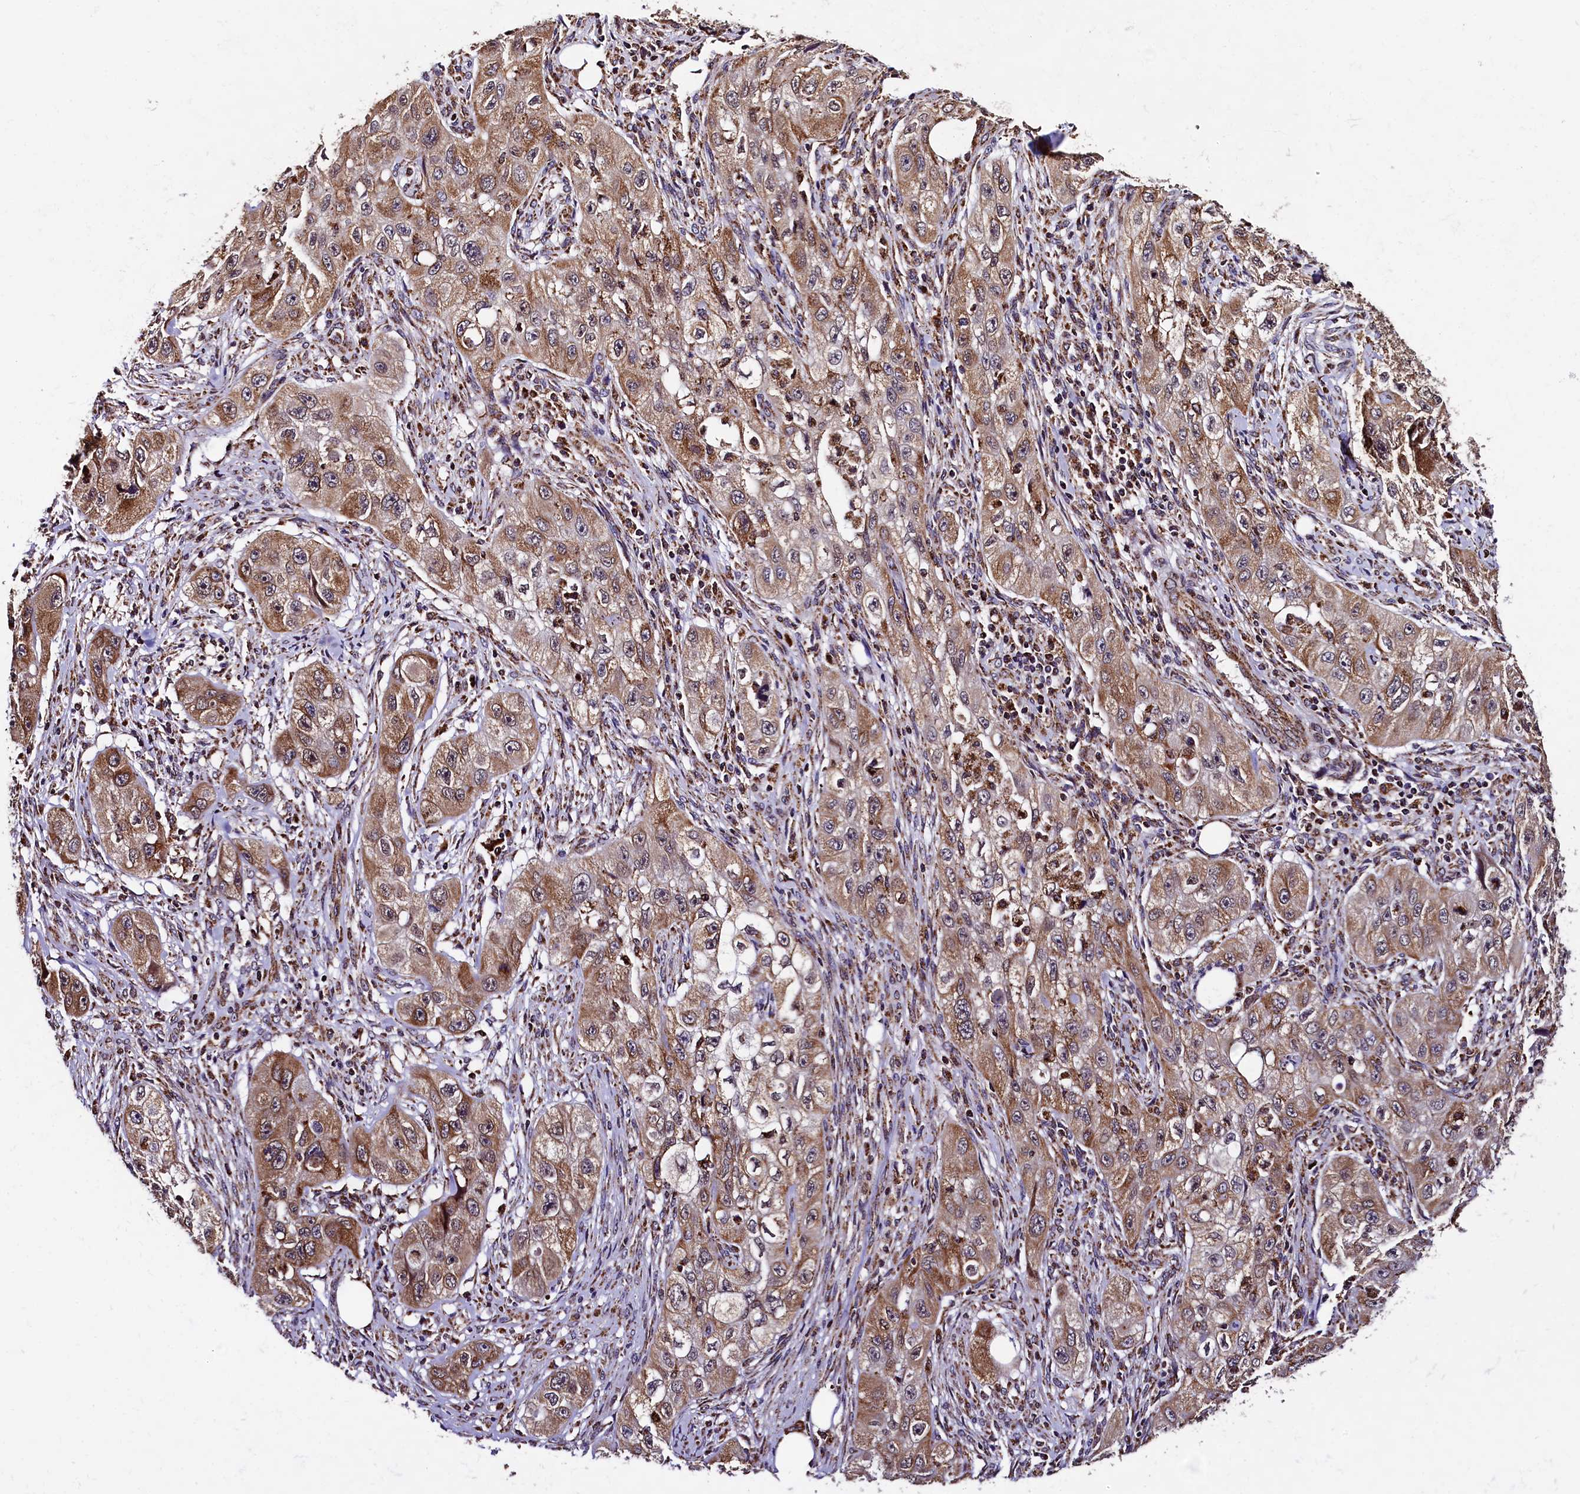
{"staining": {"intensity": "moderate", "quantity": ">75%", "location": "cytoplasmic/membranous,nuclear"}, "tissue": "skin cancer", "cell_type": "Tumor cells", "image_type": "cancer", "snomed": [{"axis": "morphology", "description": "Squamous cell carcinoma, NOS"}, {"axis": "topography", "description": "Skin"}, {"axis": "topography", "description": "Subcutis"}], "caption": "This histopathology image shows skin cancer (squamous cell carcinoma) stained with IHC to label a protein in brown. The cytoplasmic/membranous and nuclear of tumor cells show moderate positivity for the protein. Nuclei are counter-stained blue.", "gene": "KLC2", "patient": {"sex": "male", "age": 73}}